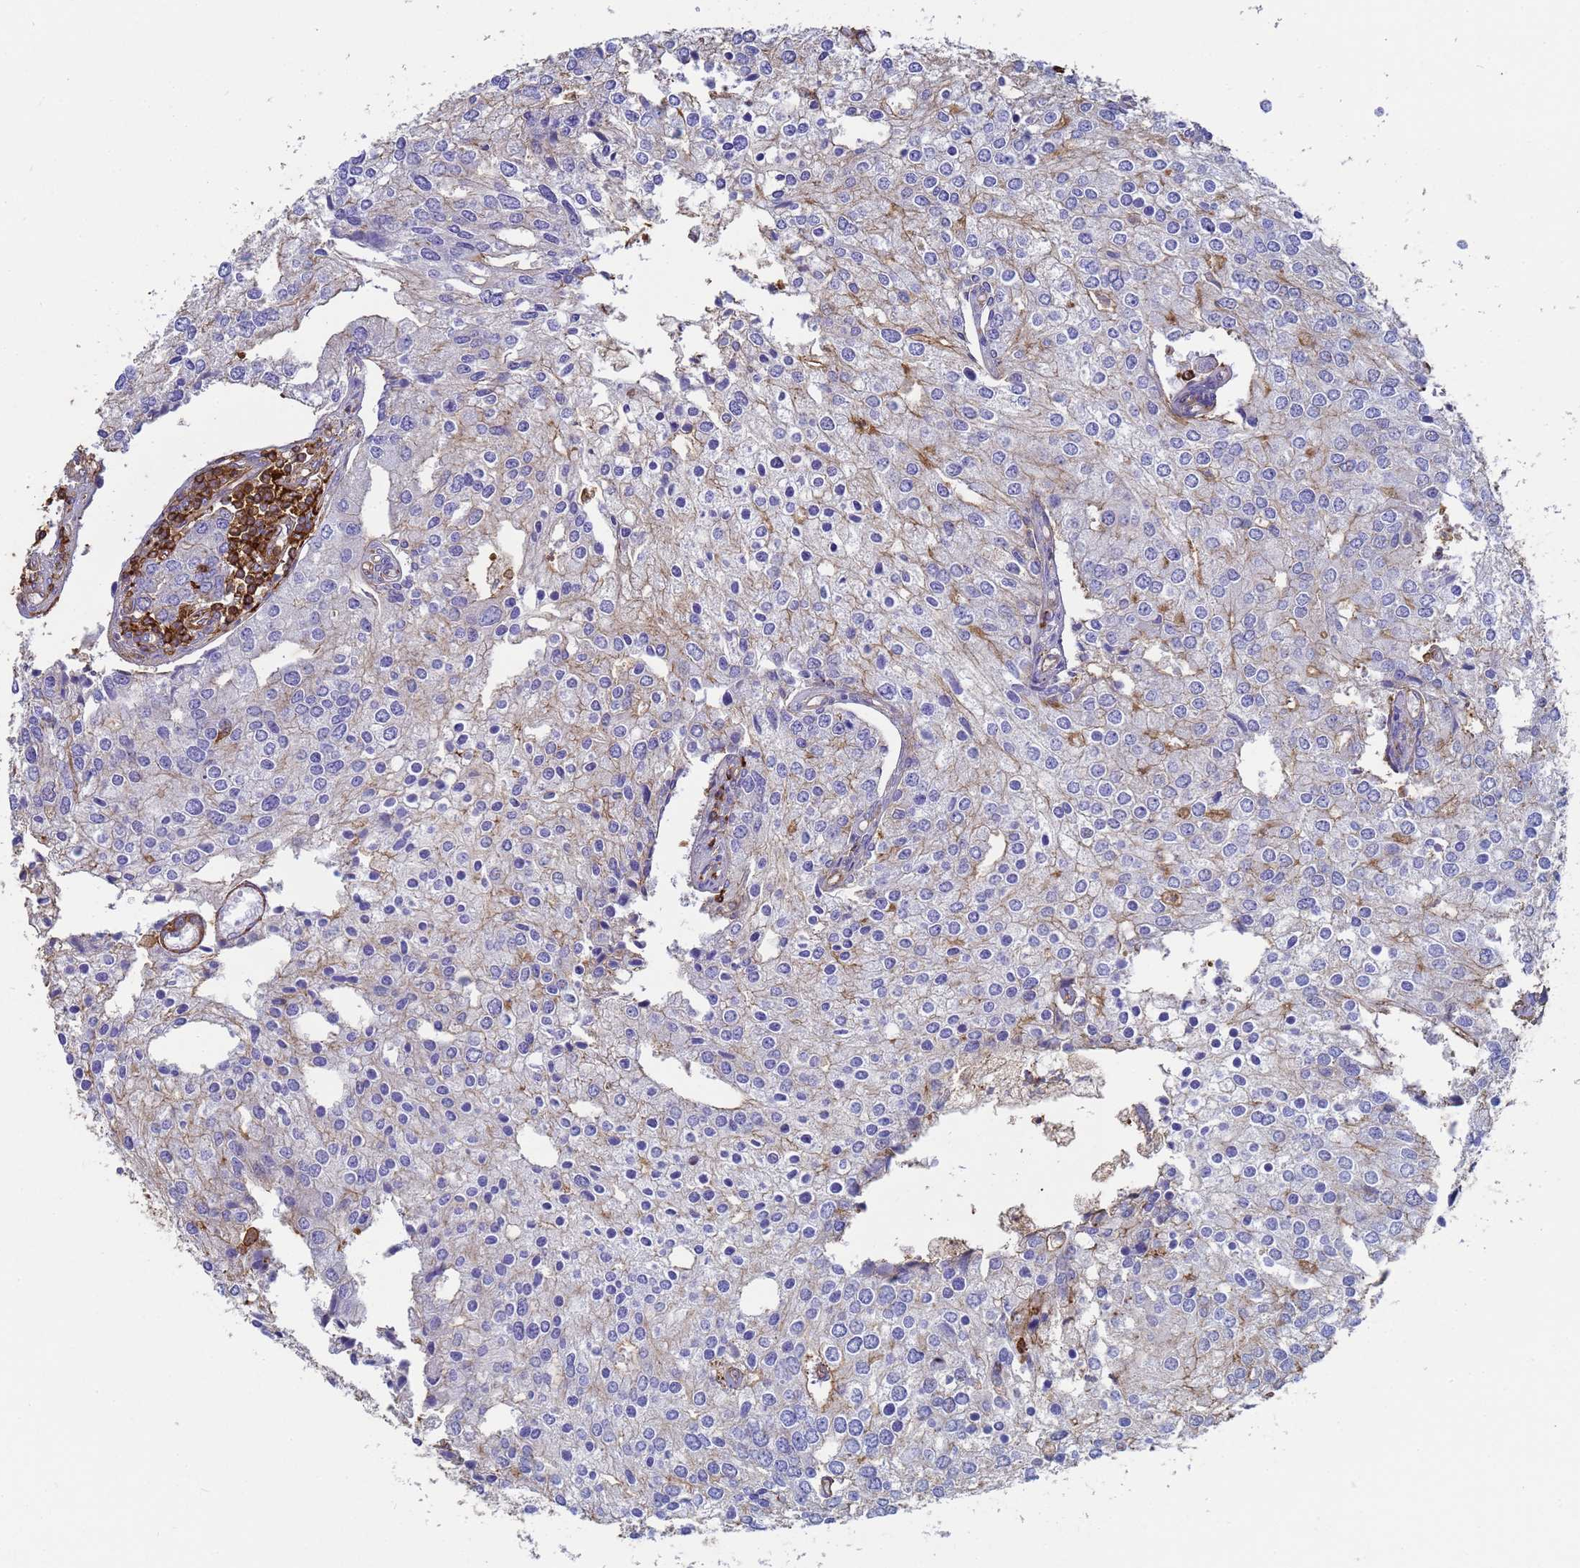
{"staining": {"intensity": "weak", "quantity": "25%-75%", "location": "cytoplasmic/membranous"}, "tissue": "prostate cancer", "cell_type": "Tumor cells", "image_type": "cancer", "snomed": [{"axis": "morphology", "description": "Adenocarcinoma, High grade"}, {"axis": "topography", "description": "Prostate"}], "caption": "Immunohistochemistry (IHC) (DAB) staining of prostate cancer (high-grade adenocarcinoma) reveals weak cytoplasmic/membranous protein expression in approximately 25%-75% of tumor cells.", "gene": "ACTB", "patient": {"sex": "male", "age": 62}}